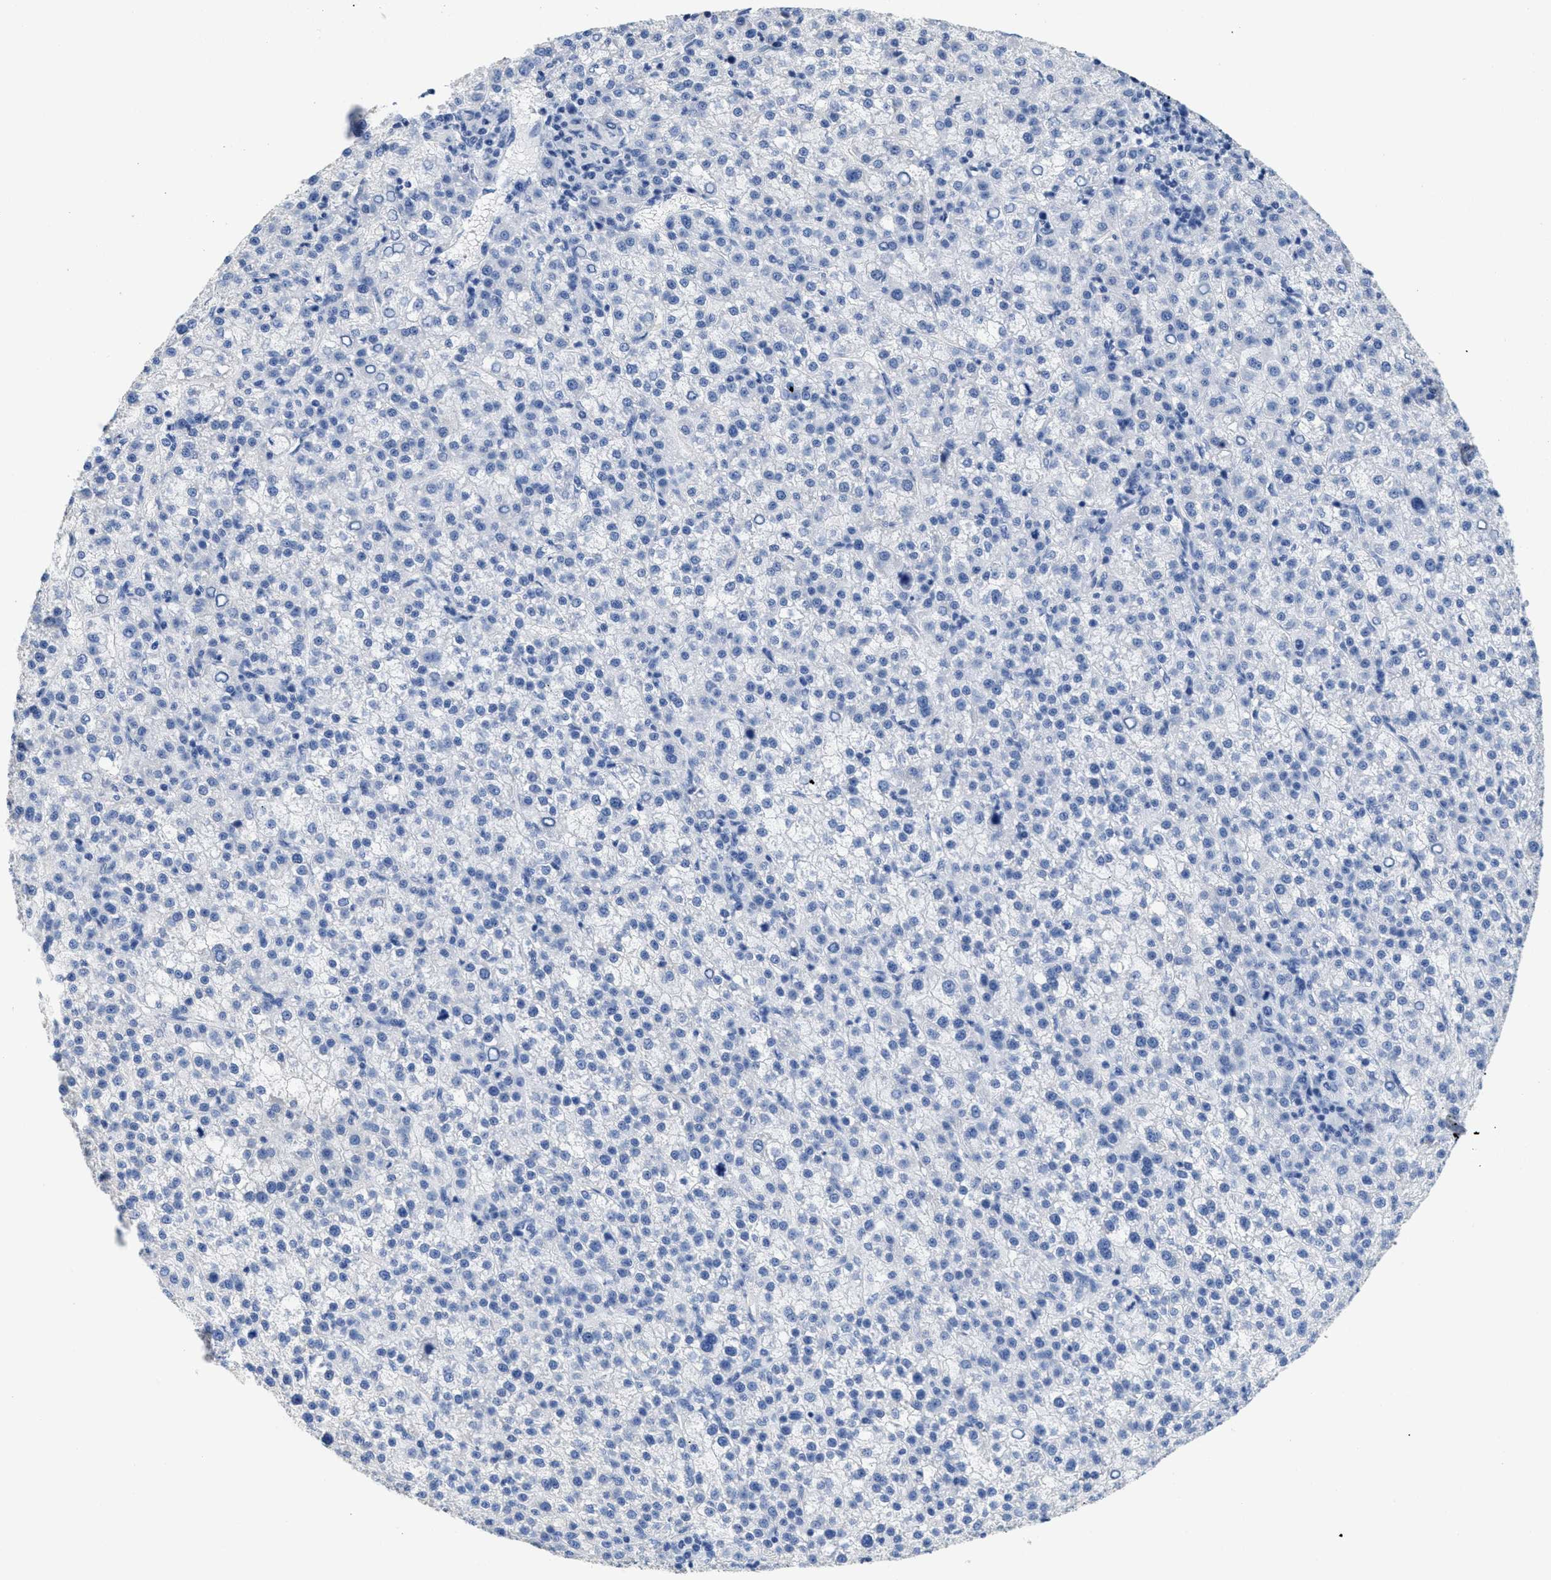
{"staining": {"intensity": "negative", "quantity": "none", "location": "none"}, "tissue": "liver cancer", "cell_type": "Tumor cells", "image_type": "cancer", "snomed": [{"axis": "morphology", "description": "Carcinoma, Hepatocellular, NOS"}, {"axis": "topography", "description": "Liver"}], "caption": "A micrograph of human liver cancer (hepatocellular carcinoma) is negative for staining in tumor cells. Nuclei are stained in blue.", "gene": "DLC1", "patient": {"sex": "female", "age": 58}}